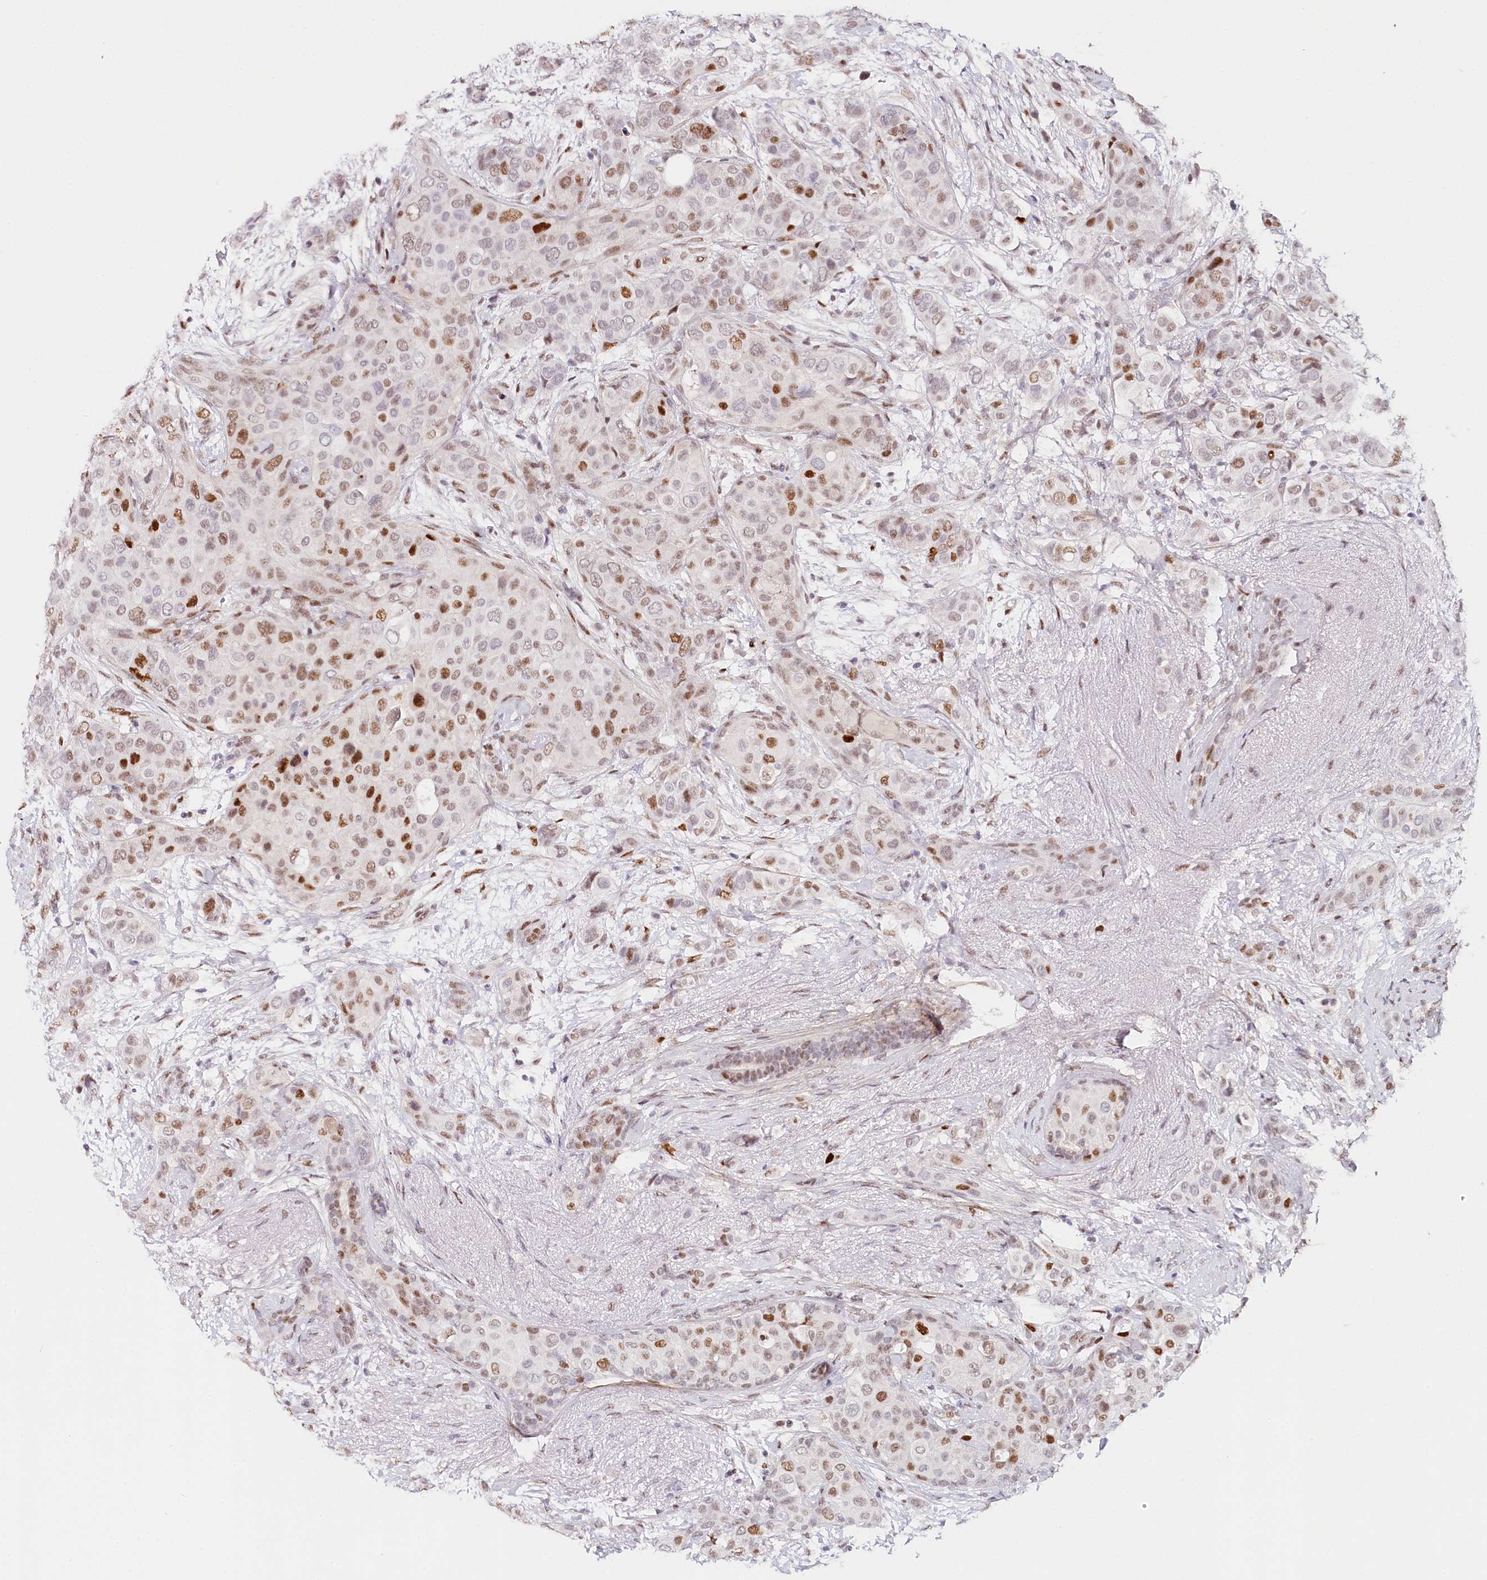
{"staining": {"intensity": "moderate", "quantity": "25%-75%", "location": "nuclear"}, "tissue": "breast cancer", "cell_type": "Tumor cells", "image_type": "cancer", "snomed": [{"axis": "morphology", "description": "Lobular carcinoma"}, {"axis": "topography", "description": "Breast"}], "caption": "Tumor cells exhibit medium levels of moderate nuclear expression in approximately 25%-75% of cells in breast lobular carcinoma. (DAB IHC, brown staining for protein, blue staining for nuclei).", "gene": "TP53", "patient": {"sex": "female", "age": 51}}